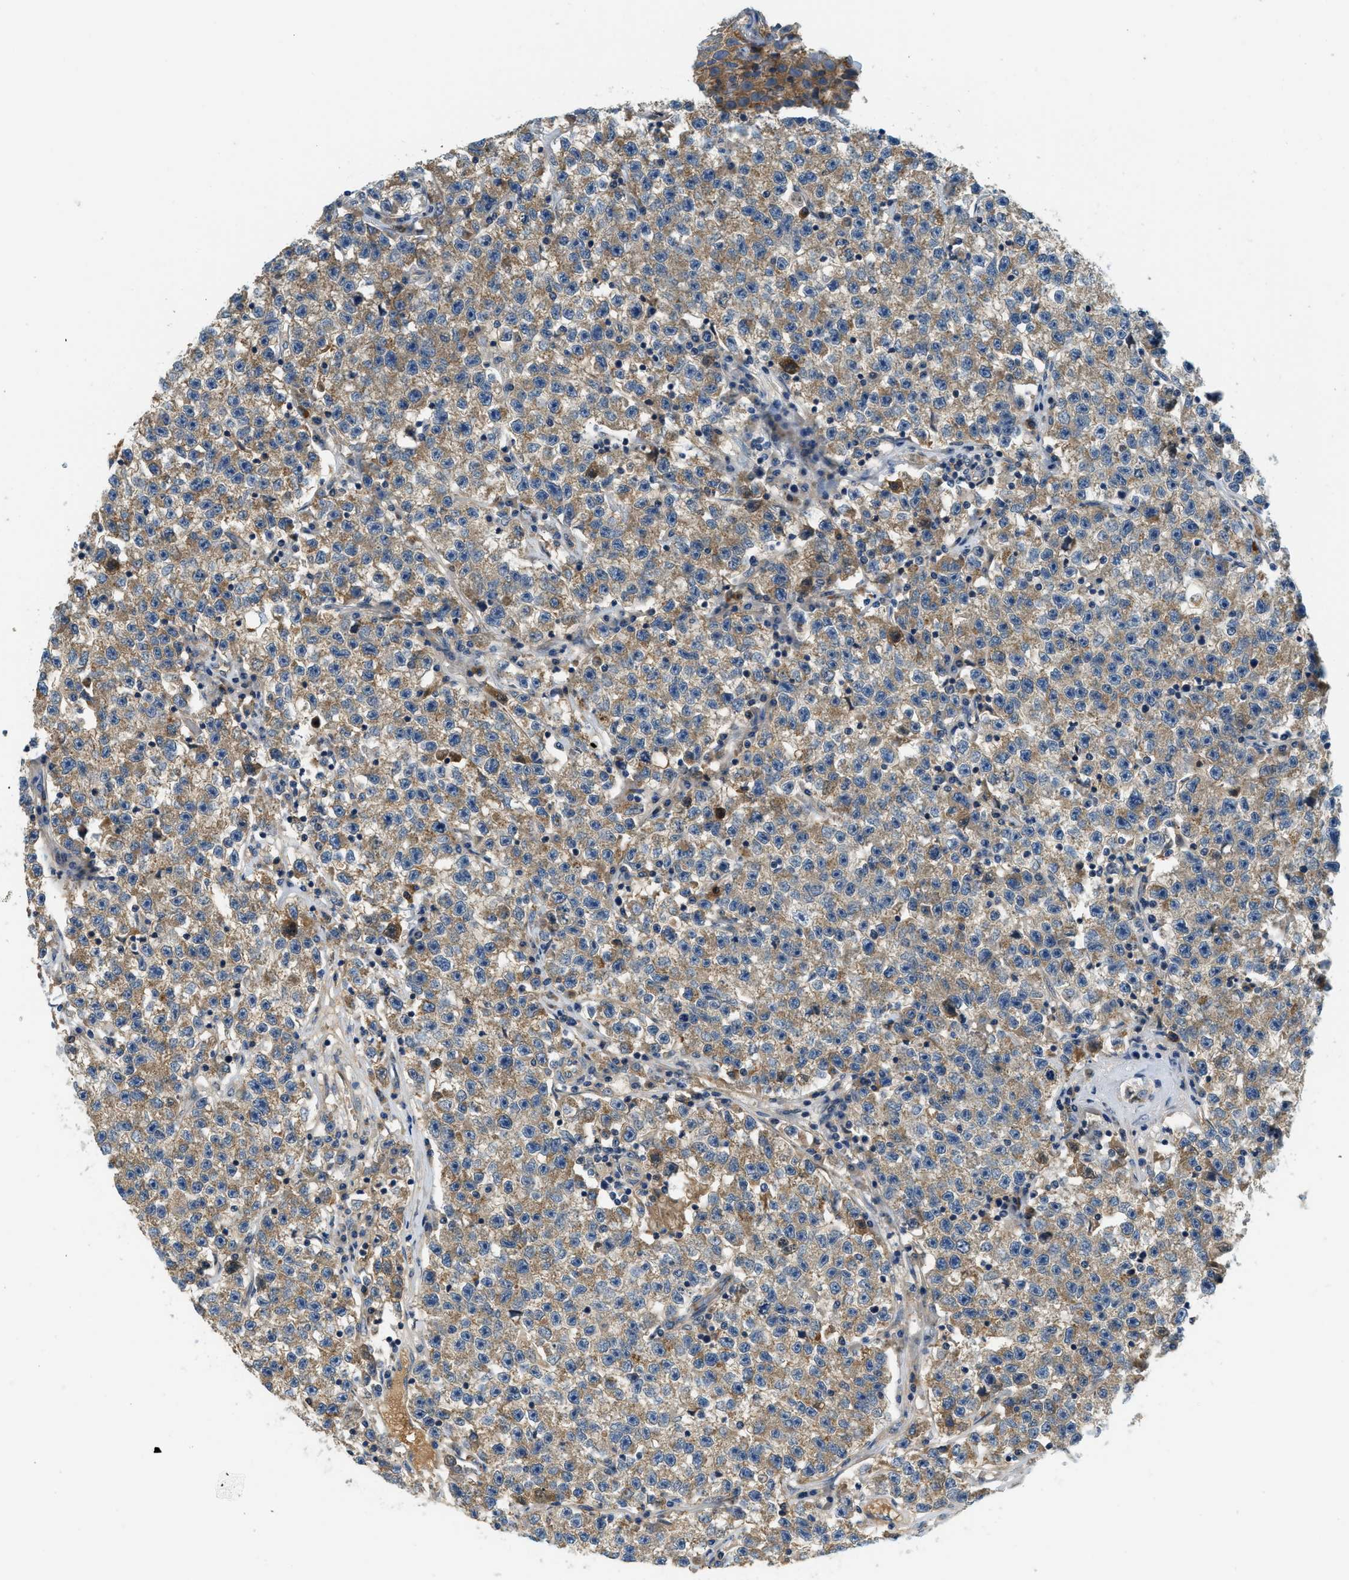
{"staining": {"intensity": "moderate", "quantity": ">75%", "location": "cytoplasmic/membranous"}, "tissue": "testis cancer", "cell_type": "Tumor cells", "image_type": "cancer", "snomed": [{"axis": "morphology", "description": "Seminoma, NOS"}, {"axis": "topography", "description": "Testis"}], "caption": "Testis cancer was stained to show a protein in brown. There is medium levels of moderate cytoplasmic/membranous staining in about >75% of tumor cells. (IHC, brightfield microscopy, high magnification).", "gene": "KCNK1", "patient": {"sex": "male", "age": 22}}